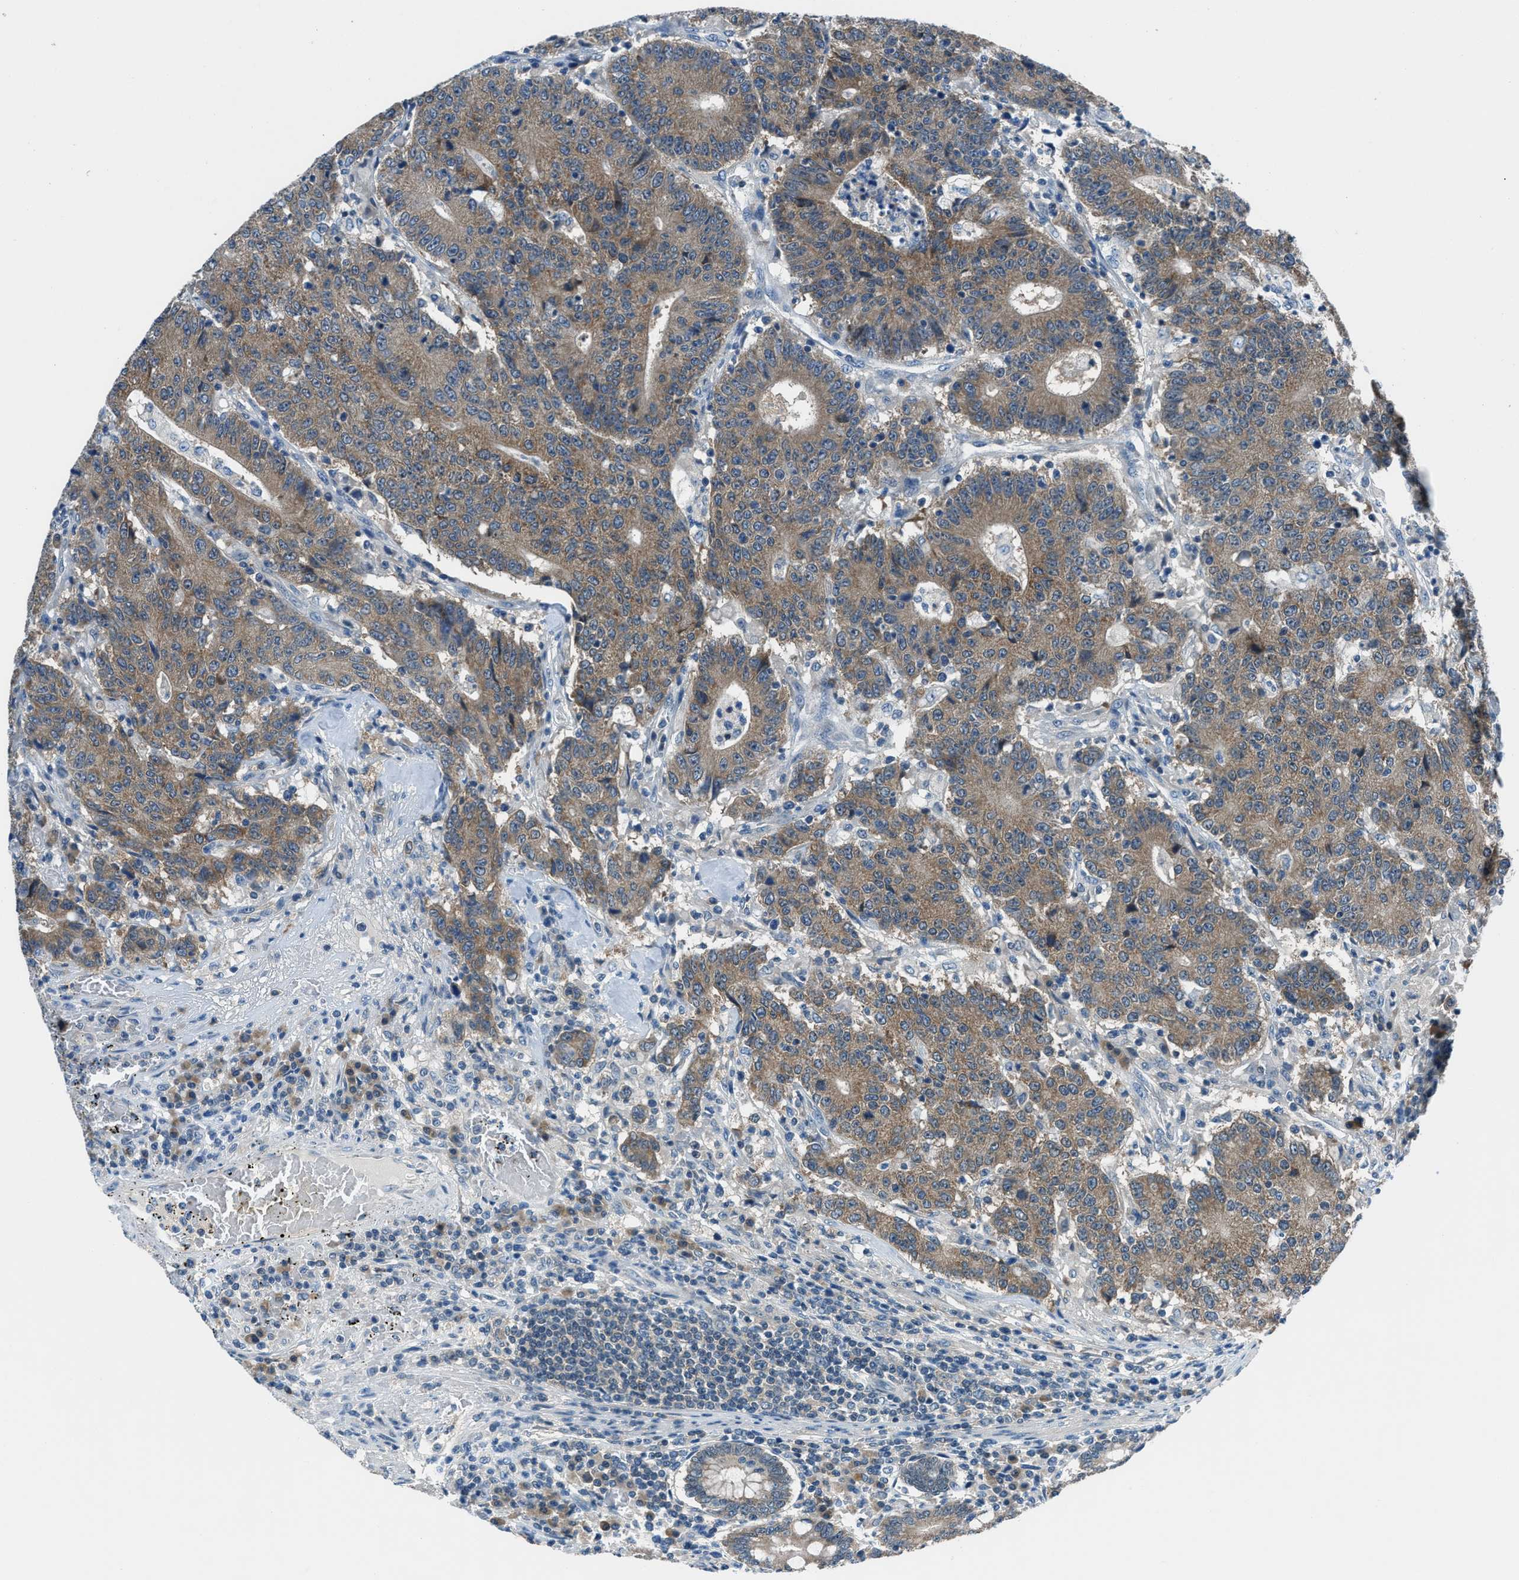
{"staining": {"intensity": "moderate", "quantity": ">75%", "location": "cytoplasmic/membranous"}, "tissue": "colorectal cancer", "cell_type": "Tumor cells", "image_type": "cancer", "snomed": [{"axis": "morphology", "description": "Normal tissue, NOS"}, {"axis": "morphology", "description": "Adenocarcinoma, NOS"}, {"axis": "topography", "description": "Colon"}], "caption": "Protein analysis of colorectal cancer (adenocarcinoma) tissue reveals moderate cytoplasmic/membranous expression in about >75% of tumor cells.", "gene": "ACP1", "patient": {"sex": "female", "age": 75}}